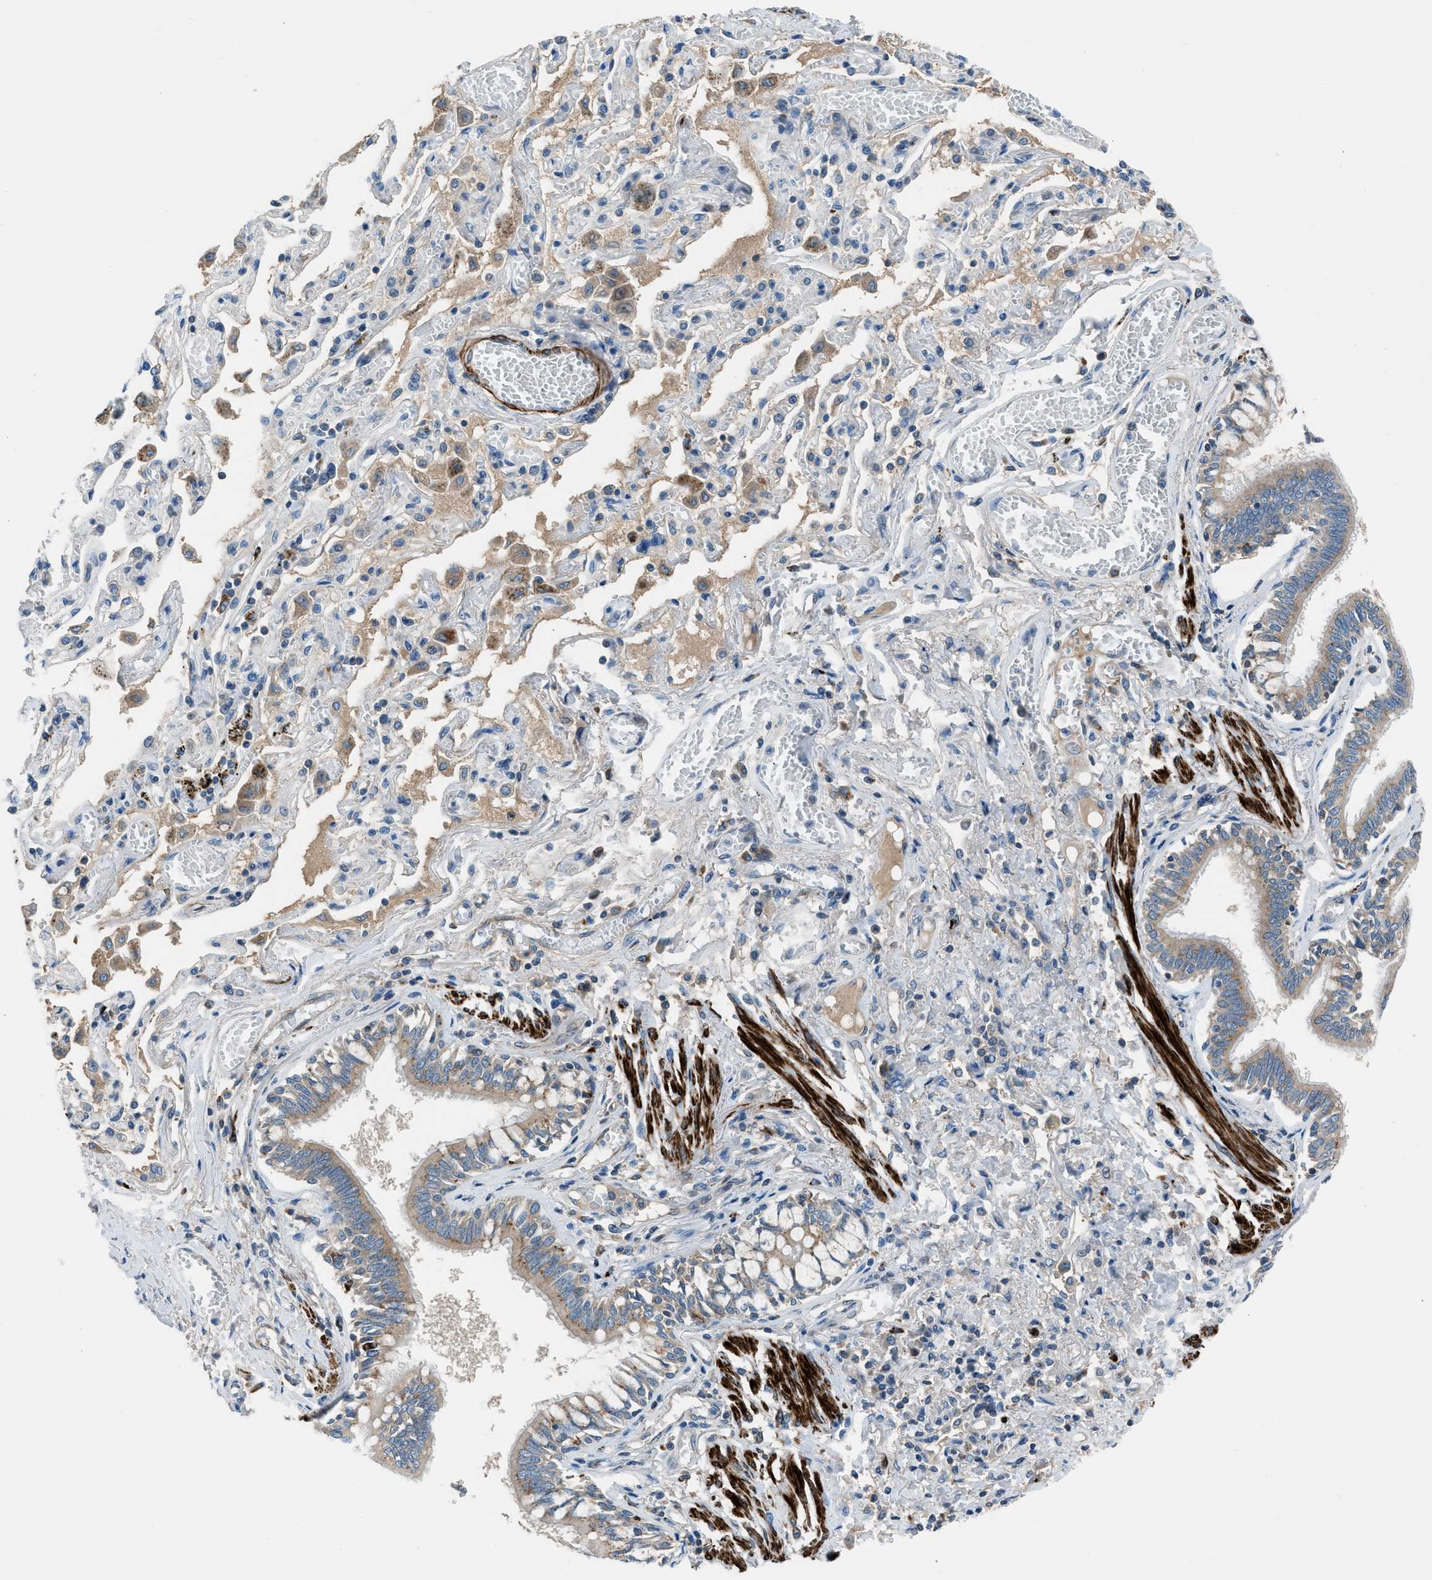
{"staining": {"intensity": "moderate", "quantity": "25%-75%", "location": "cytoplasmic/membranous"}, "tissue": "bronchus", "cell_type": "Respiratory epithelial cells", "image_type": "normal", "snomed": [{"axis": "morphology", "description": "Normal tissue, NOS"}, {"axis": "morphology", "description": "Inflammation, NOS"}, {"axis": "topography", "description": "Cartilage tissue"}, {"axis": "topography", "description": "Lung"}], "caption": "The photomicrograph demonstrates staining of normal bronchus, revealing moderate cytoplasmic/membranous protein expression (brown color) within respiratory epithelial cells.", "gene": "LMBR1", "patient": {"sex": "male", "age": 71}}